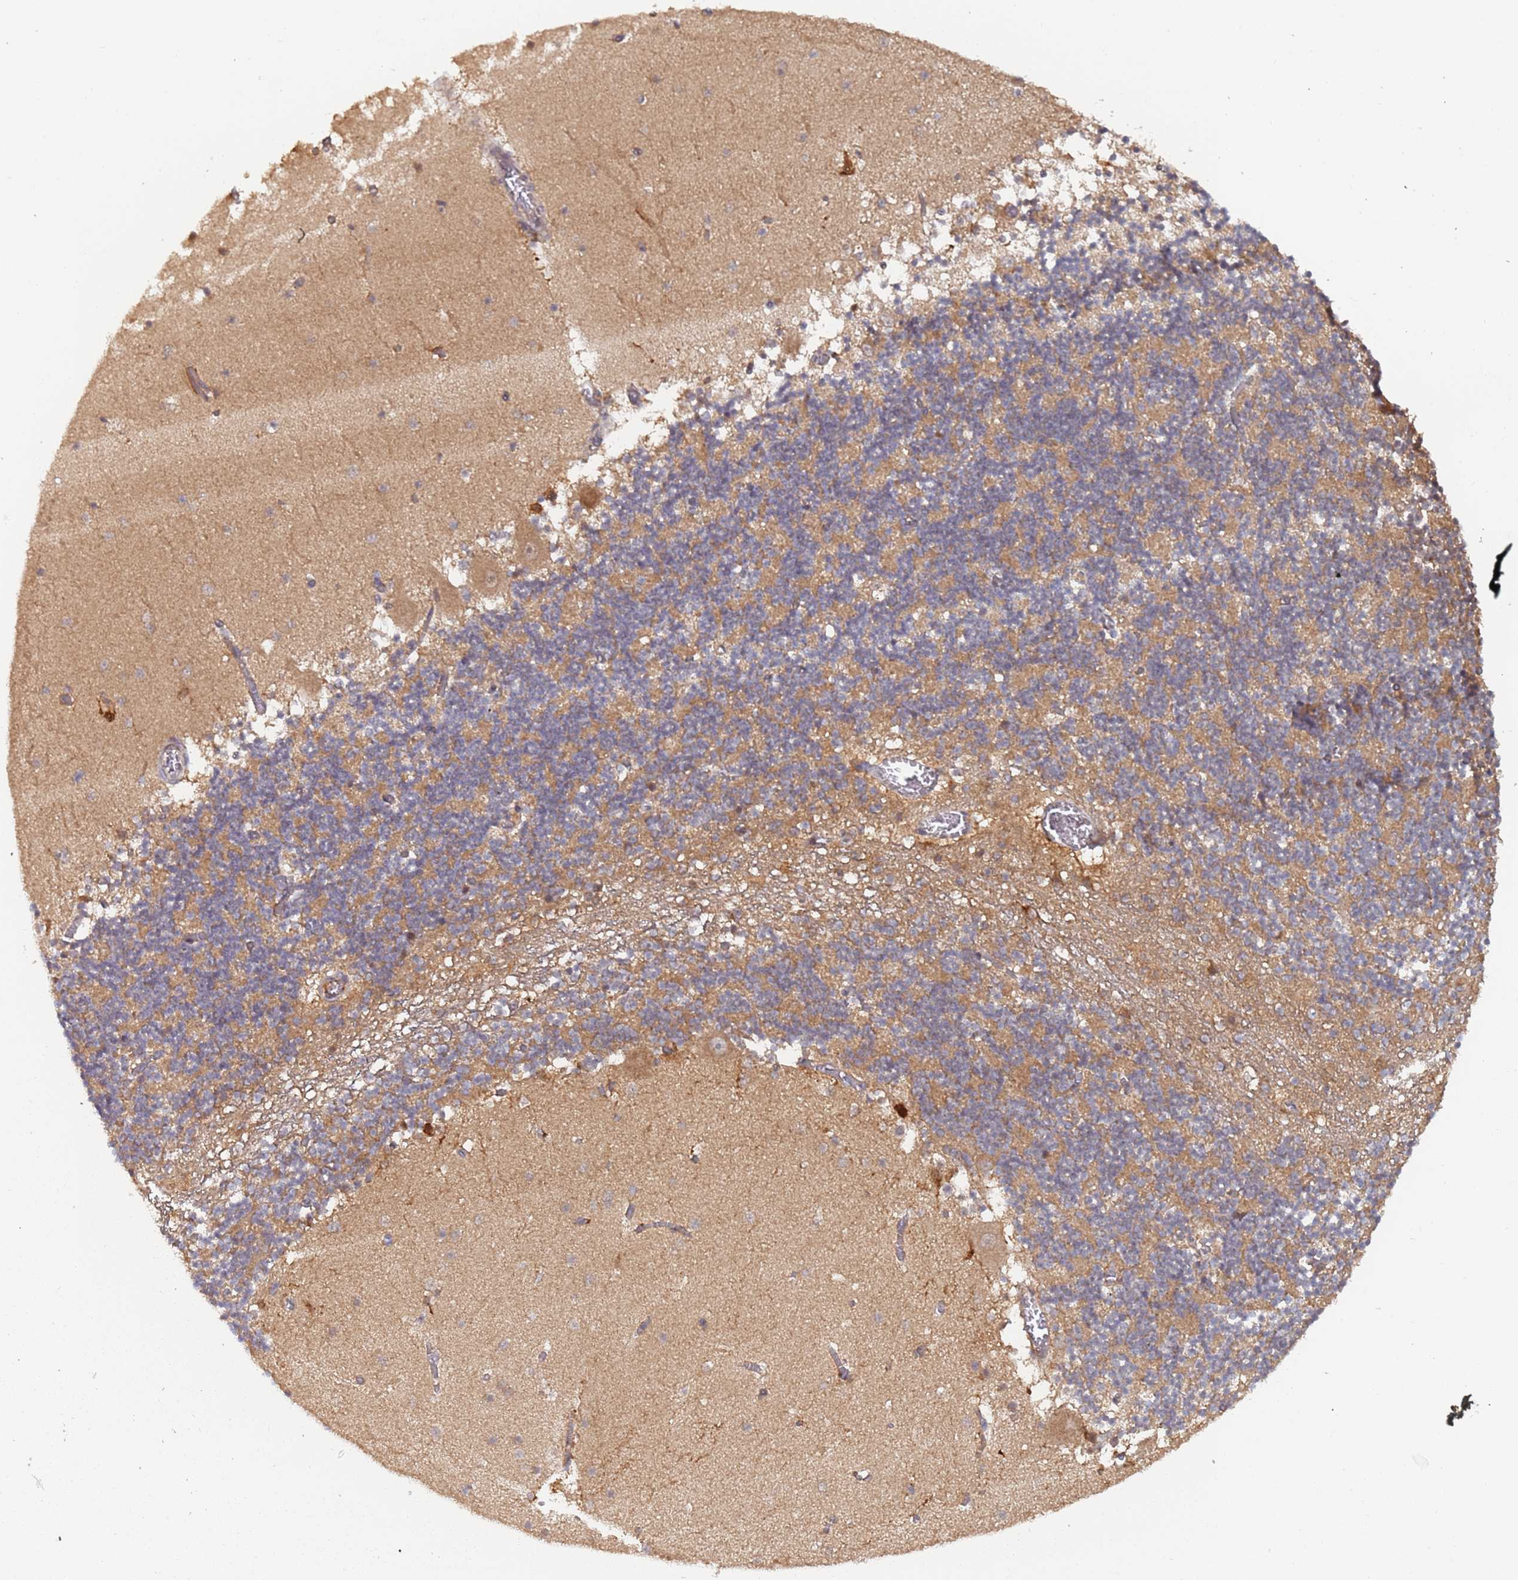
{"staining": {"intensity": "moderate", "quantity": "25%-75%", "location": "cytoplasmic/membranous"}, "tissue": "cerebellum", "cell_type": "Cells in granular layer", "image_type": "normal", "snomed": [{"axis": "morphology", "description": "Normal tissue, NOS"}, {"axis": "topography", "description": "Cerebellum"}], "caption": "Immunohistochemistry (IHC) photomicrograph of normal cerebellum: human cerebellum stained using immunohistochemistry (IHC) exhibits medium levels of moderate protein expression localized specifically in the cytoplasmic/membranous of cells in granular layer, appearing as a cytoplasmic/membranous brown color.", "gene": "OR5A2", "patient": {"sex": "female", "age": 28}}